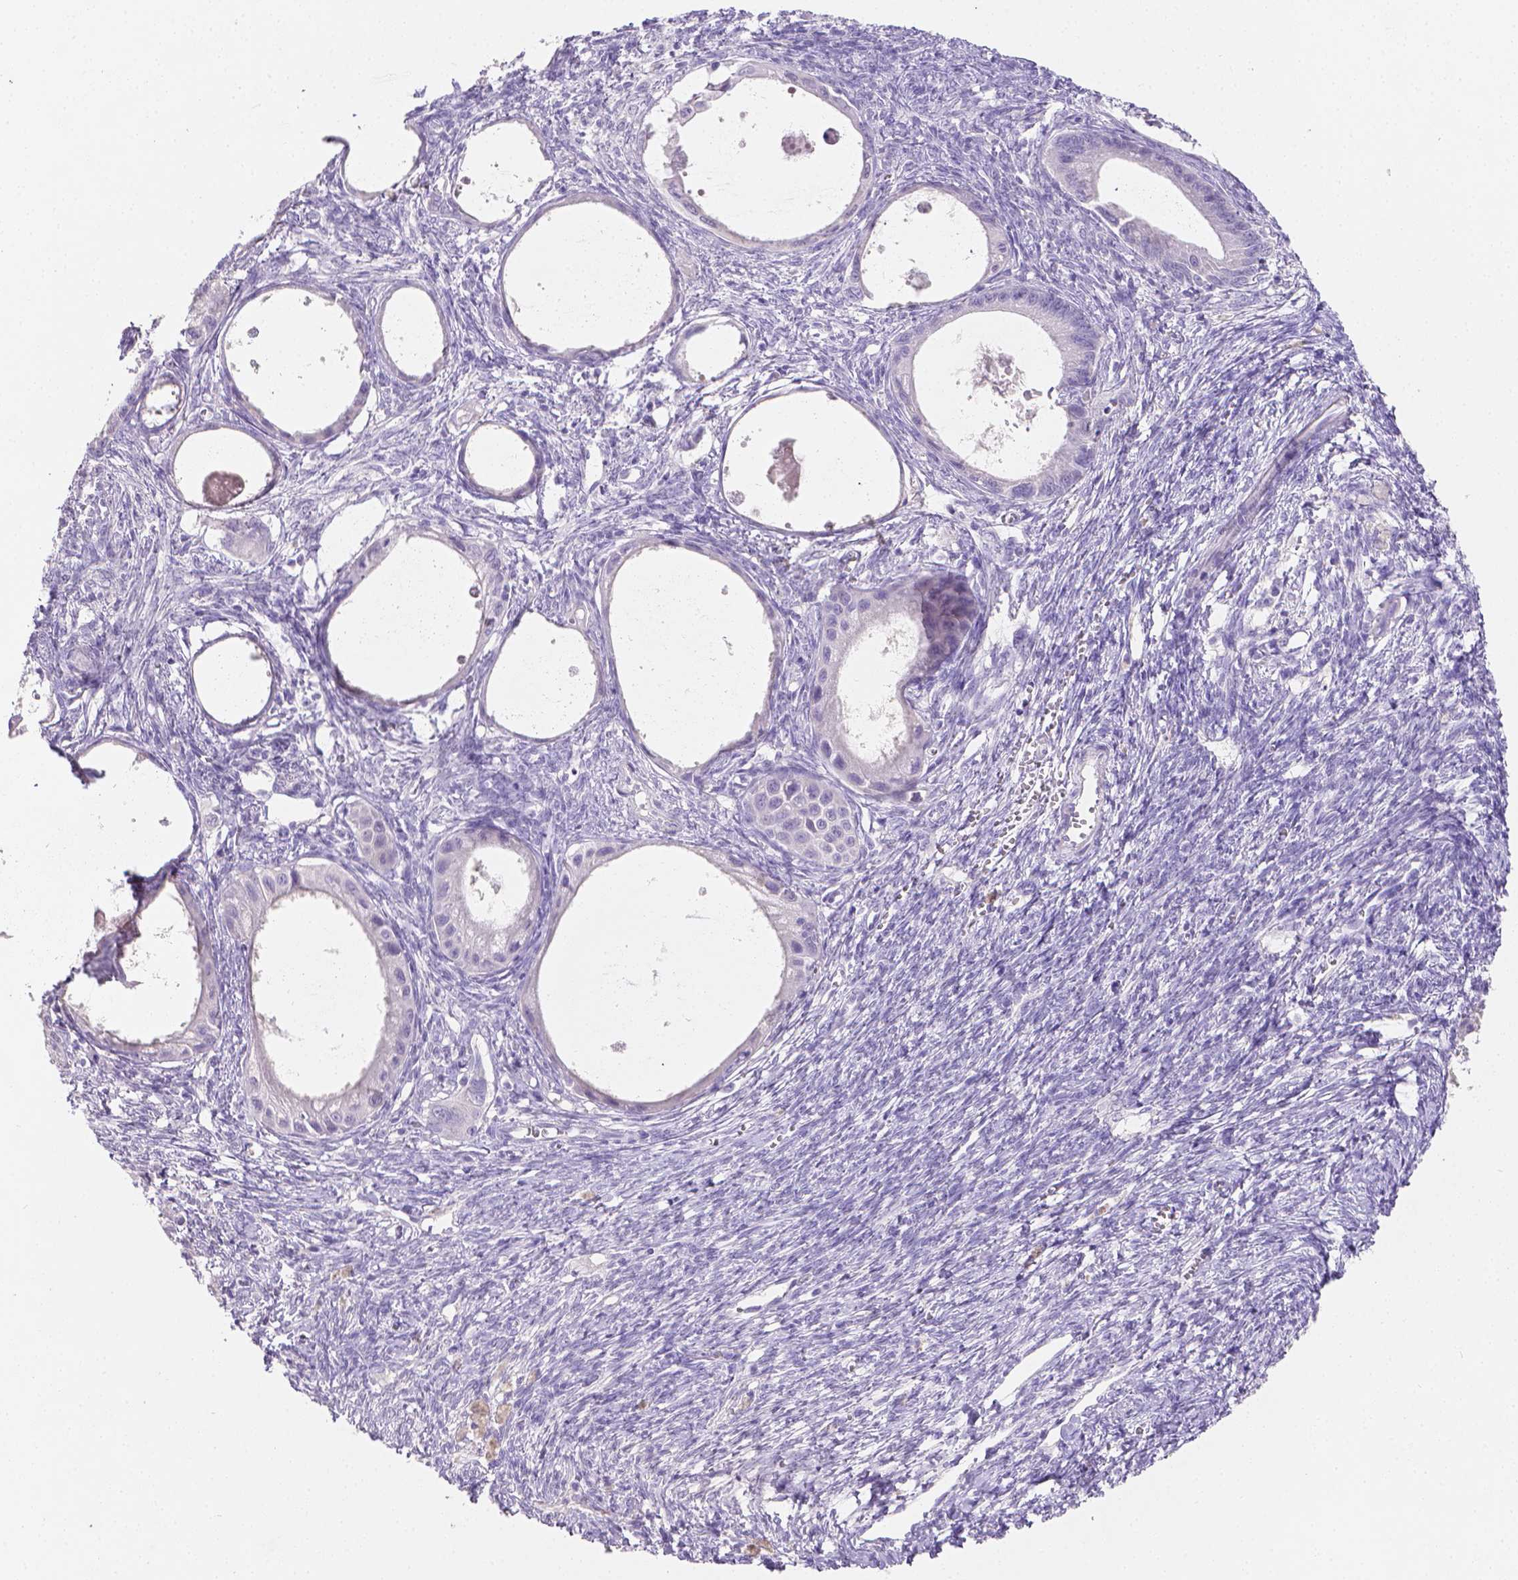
{"staining": {"intensity": "negative", "quantity": "none", "location": "none"}, "tissue": "ovarian cancer", "cell_type": "Tumor cells", "image_type": "cancer", "snomed": [{"axis": "morphology", "description": "Cystadenocarcinoma, mucinous, NOS"}, {"axis": "topography", "description": "Ovary"}], "caption": "This is a photomicrograph of immunohistochemistry staining of ovarian cancer (mucinous cystadenocarcinoma), which shows no positivity in tumor cells. The staining was performed using DAB (3,3'-diaminobenzidine) to visualize the protein expression in brown, while the nuclei were stained in blue with hematoxylin (Magnification: 20x).", "gene": "TNNI2", "patient": {"sex": "female", "age": 64}}